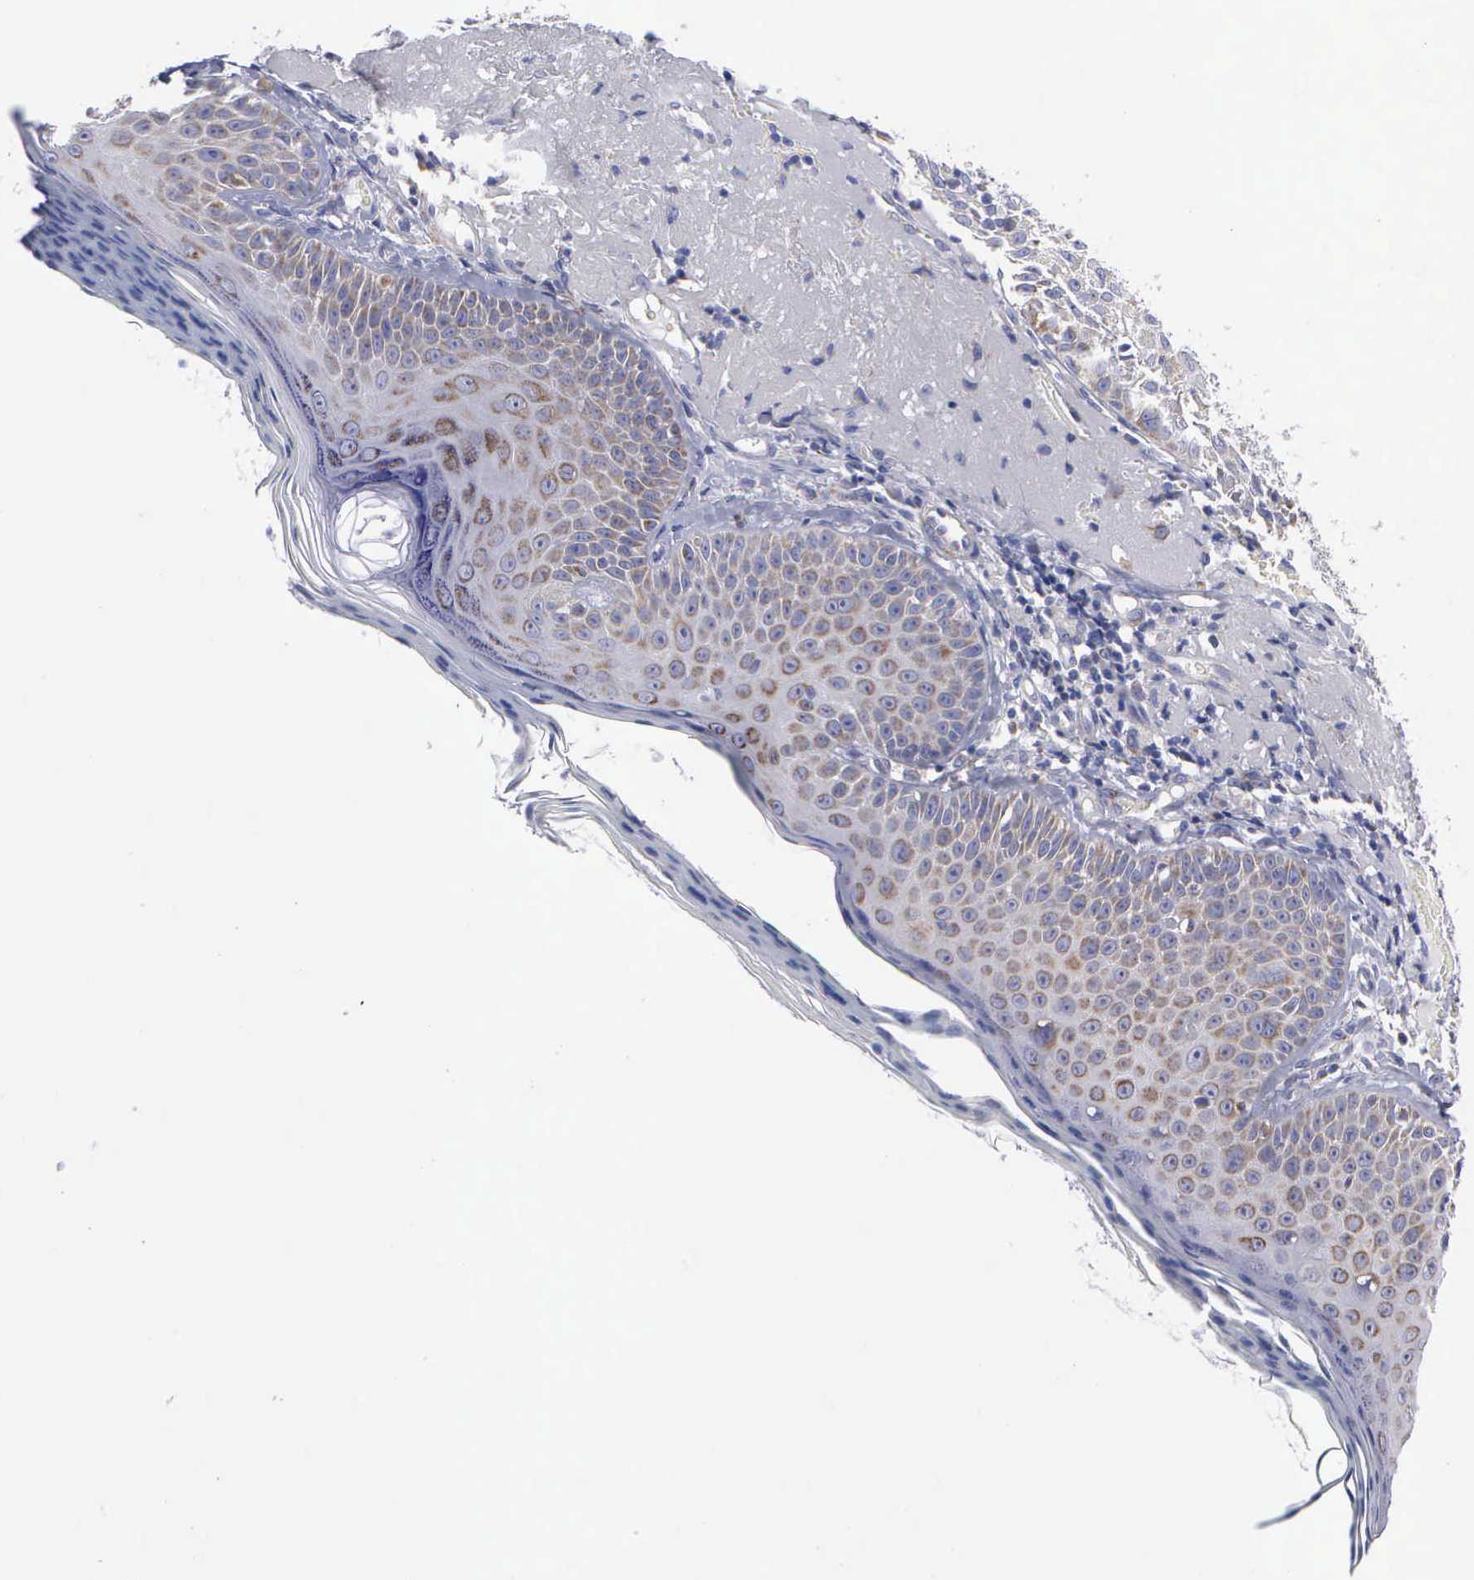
{"staining": {"intensity": "weak", "quantity": "25%-75%", "location": "cytoplasmic/membranous"}, "tissue": "skin cancer", "cell_type": "Tumor cells", "image_type": "cancer", "snomed": [{"axis": "morphology", "description": "Squamous cell carcinoma, NOS"}, {"axis": "topography", "description": "Skin"}], "caption": "Weak cytoplasmic/membranous protein positivity is present in approximately 25%-75% of tumor cells in skin cancer (squamous cell carcinoma). (Brightfield microscopy of DAB IHC at high magnification).", "gene": "APOOL", "patient": {"sex": "female", "age": 89}}